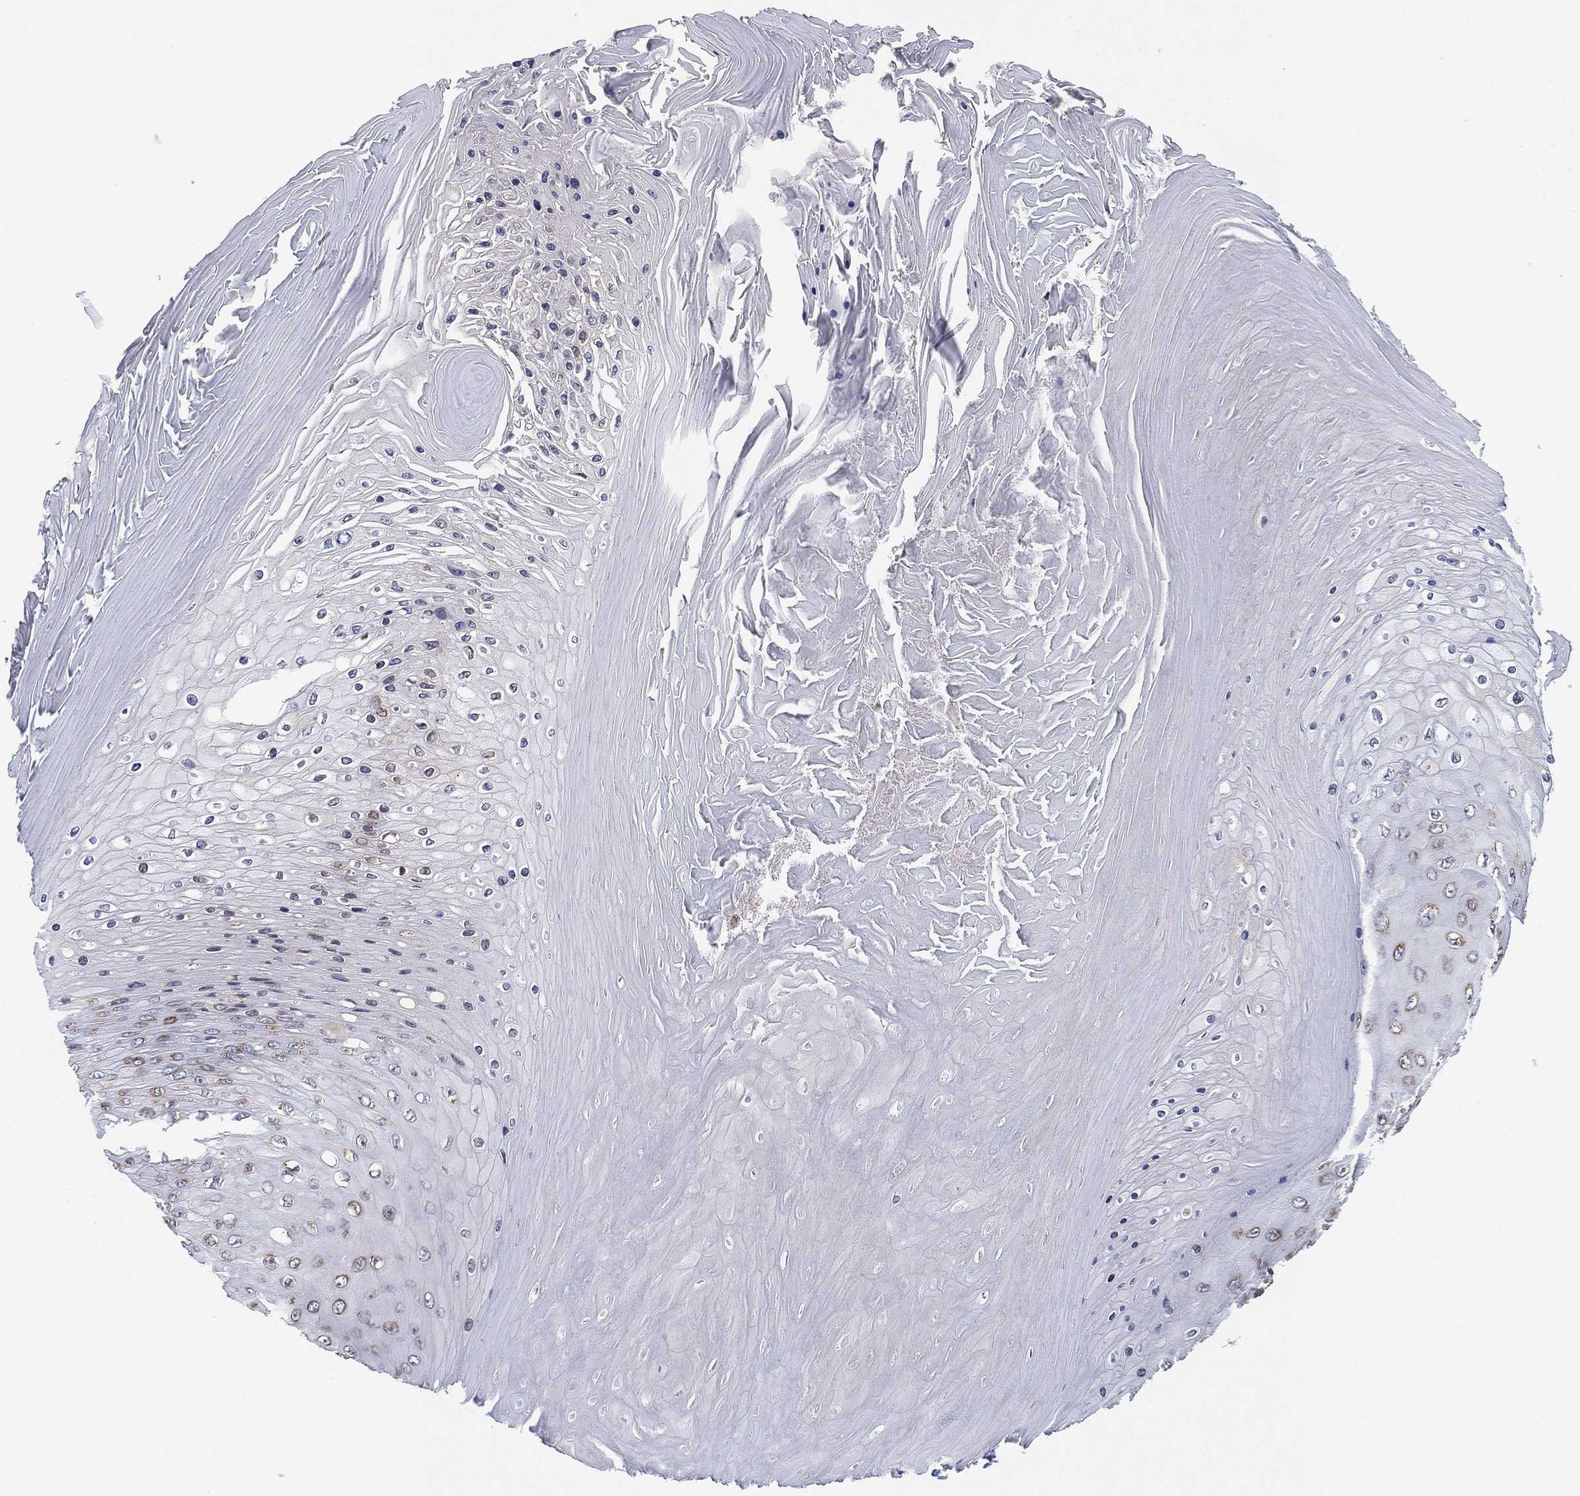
{"staining": {"intensity": "weak", "quantity": "<25%", "location": "cytoplasmic/membranous"}, "tissue": "skin cancer", "cell_type": "Tumor cells", "image_type": "cancer", "snomed": [{"axis": "morphology", "description": "Squamous cell carcinoma, NOS"}, {"axis": "topography", "description": "Skin"}], "caption": "Immunohistochemical staining of human skin cancer displays no significant staining in tumor cells.", "gene": "PSMG4", "patient": {"sex": "male", "age": 62}}